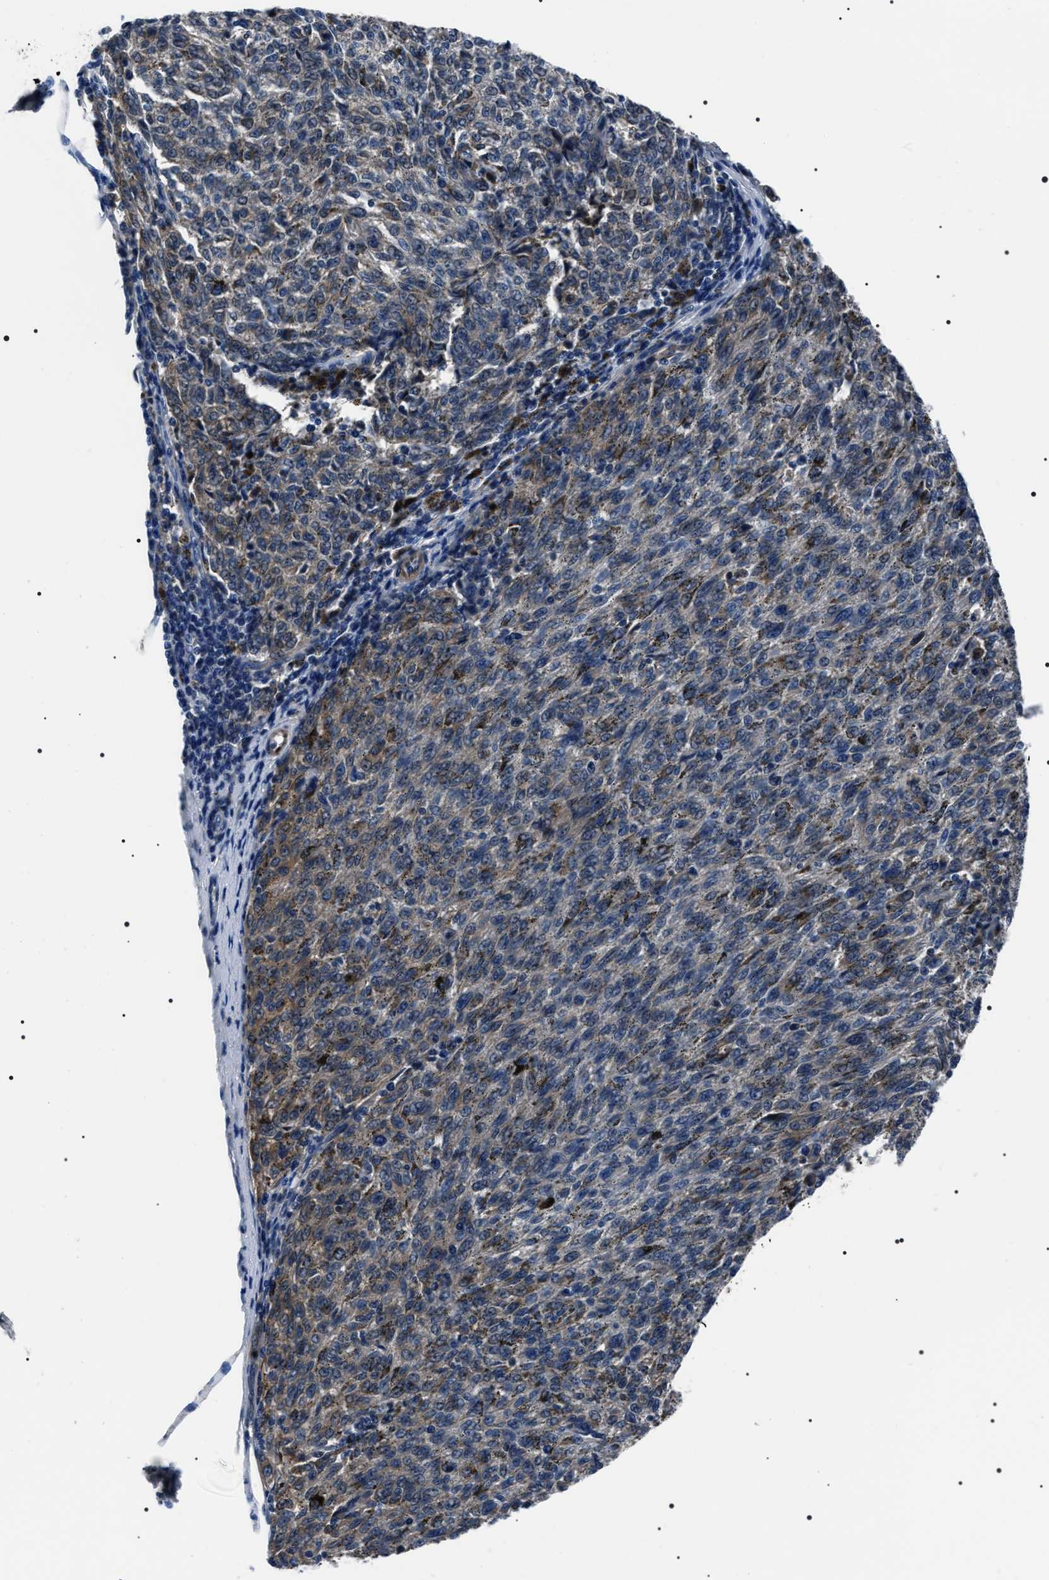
{"staining": {"intensity": "moderate", "quantity": "<25%", "location": "cytoplasmic/membranous"}, "tissue": "melanoma", "cell_type": "Tumor cells", "image_type": "cancer", "snomed": [{"axis": "morphology", "description": "Malignant melanoma, NOS"}, {"axis": "topography", "description": "Skin"}], "caption": "Tumor cells reveal moderate cytoplasmic/membranous staining in approximately <25% of cells in malignant melanoma.", "gene": "BAG2", "patient": {"sex": "female", "age": 72}}